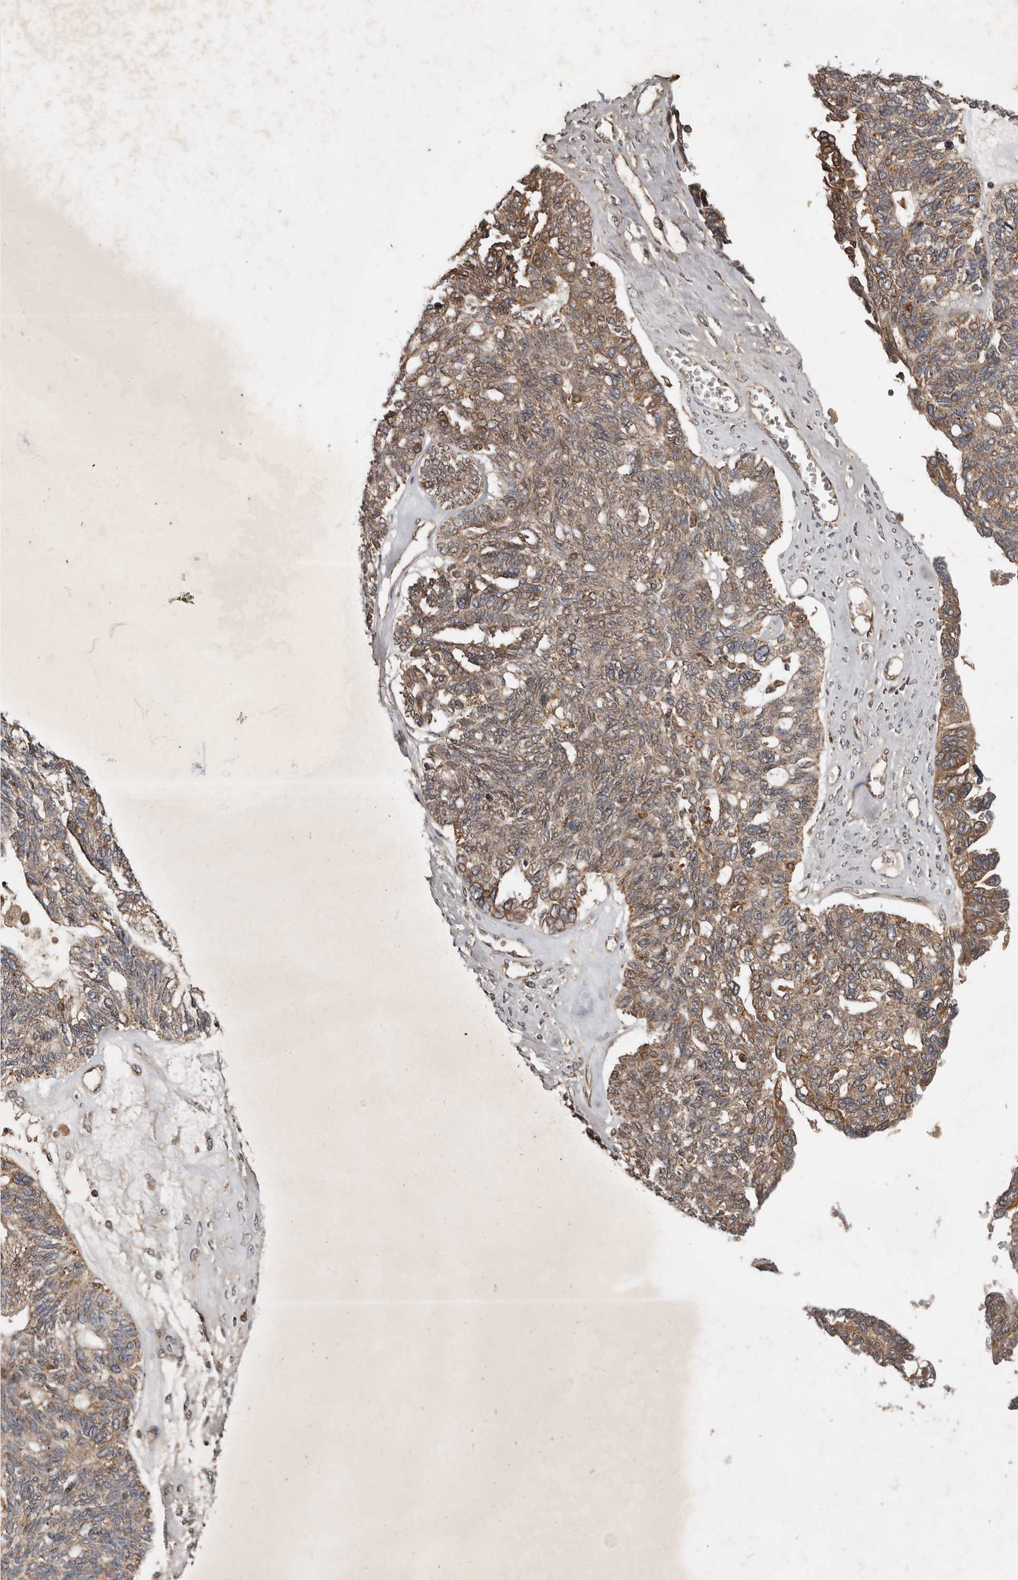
{"staining": {"intensity": "moderate", "quantity": ">75%", "location": "cytoplasmic/membranous"}, "tissue": "ovarian cancer", "cell_type": "Tumor cells", "image_type": "cancer", "snomed": [{"axis": "morphology", "description": "Cystadenocarcinoma, serous, NOS"}, {"axis": "topography", "description": "Ovary"}], "caption": "An image of ovarian cancer stained for a protein exhibits moderate cytoplasmic/membranous brown staining in tumor cells. Nuclei are stained in blue.", "gene": "STK36", "patient": {"sex": "female", "age": 79}}